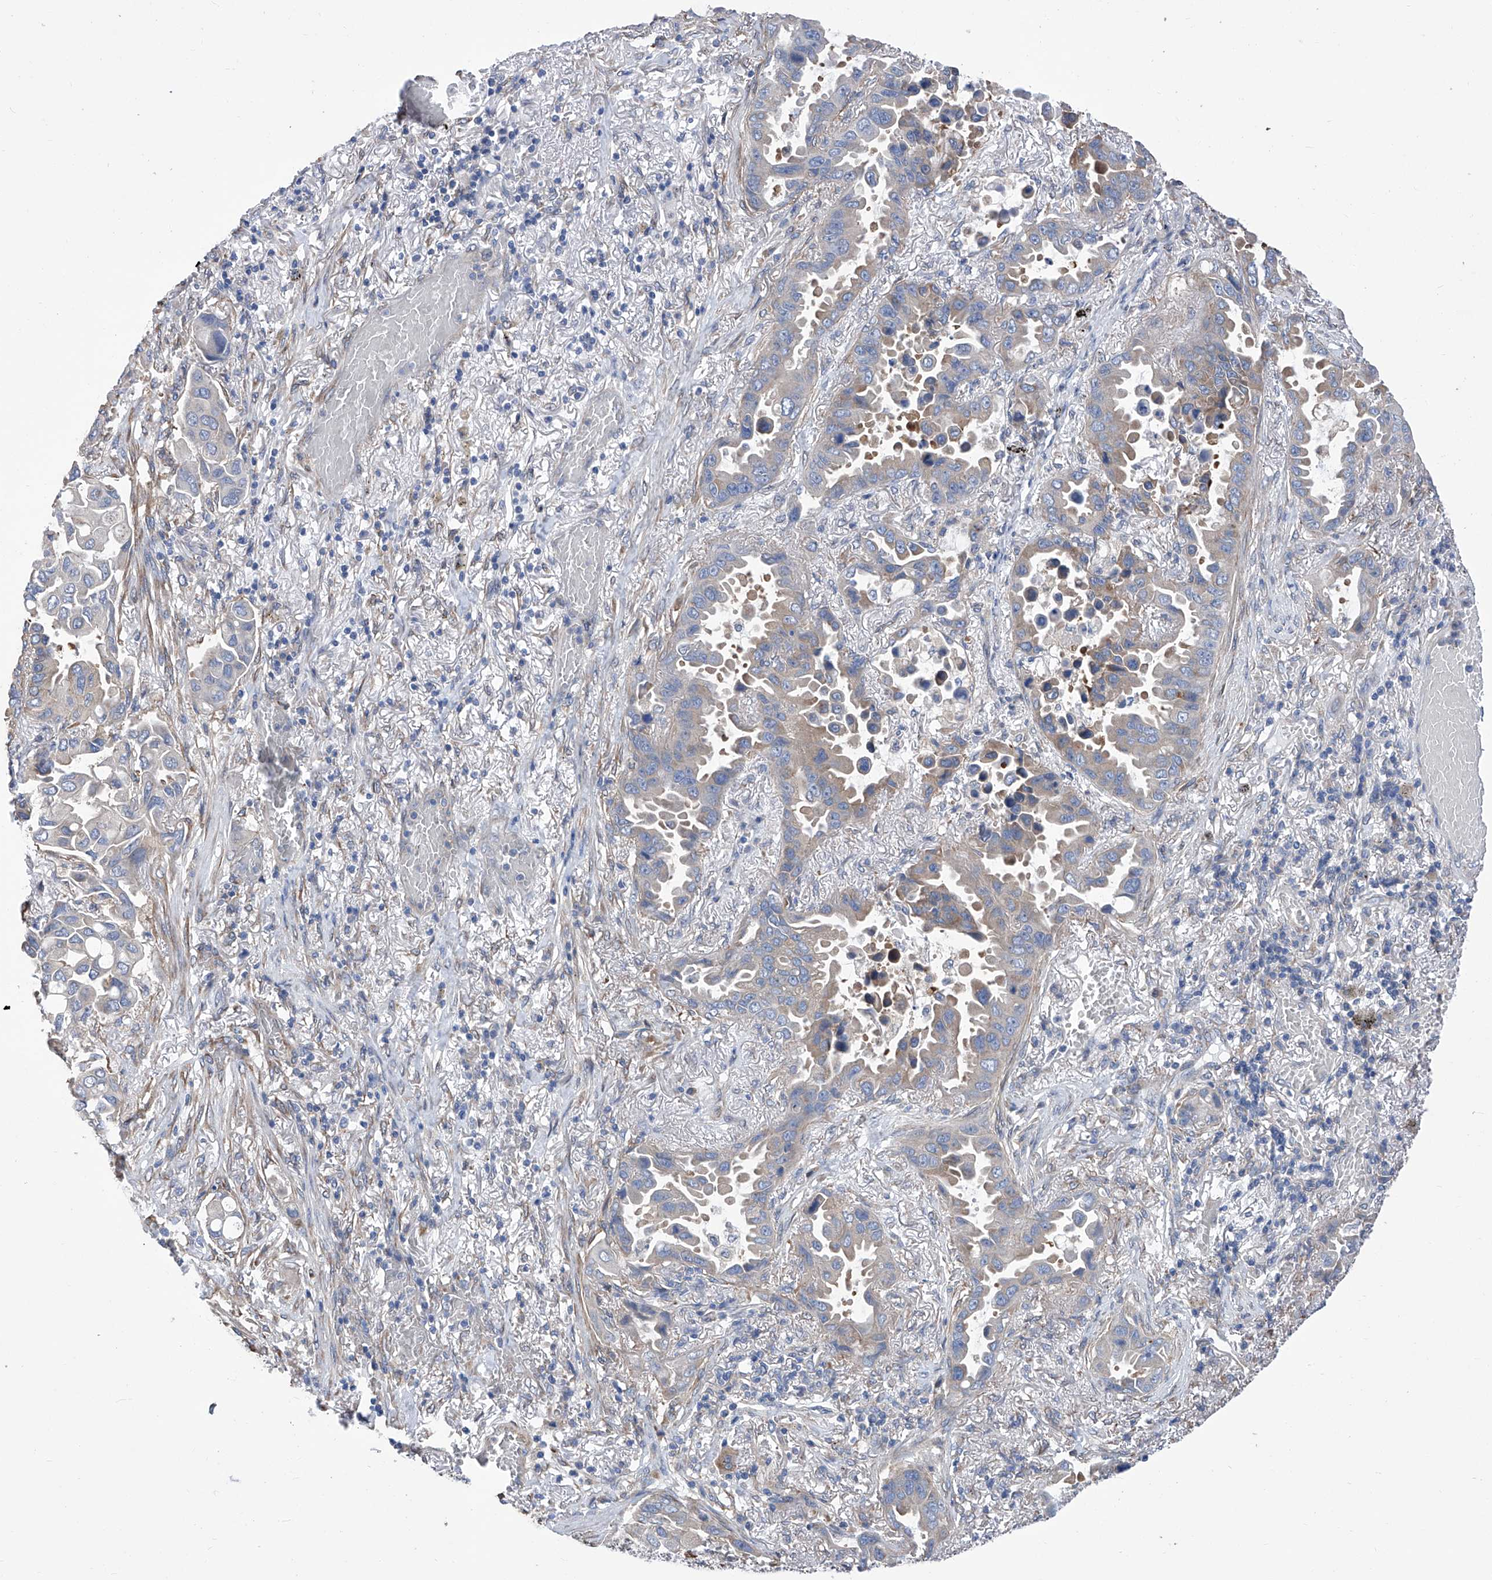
{"staining": {"intensity": "negative", "quantity": "none", "location": "none"}, "tissue": "lung cancer", "cell_type": "Tumor cells", "image_type": "cancer", "snomed": [{"axis": "morphology", "description": "Adenocarcinoma, NOS"}, {"axis": "topography", "description": "Lung"}], "caption": "The image displays no significant positivity in tumor cells of lung adenocarcinoma.", "gene": "SMS", "patient": {"sex": "male", "age": 64}}